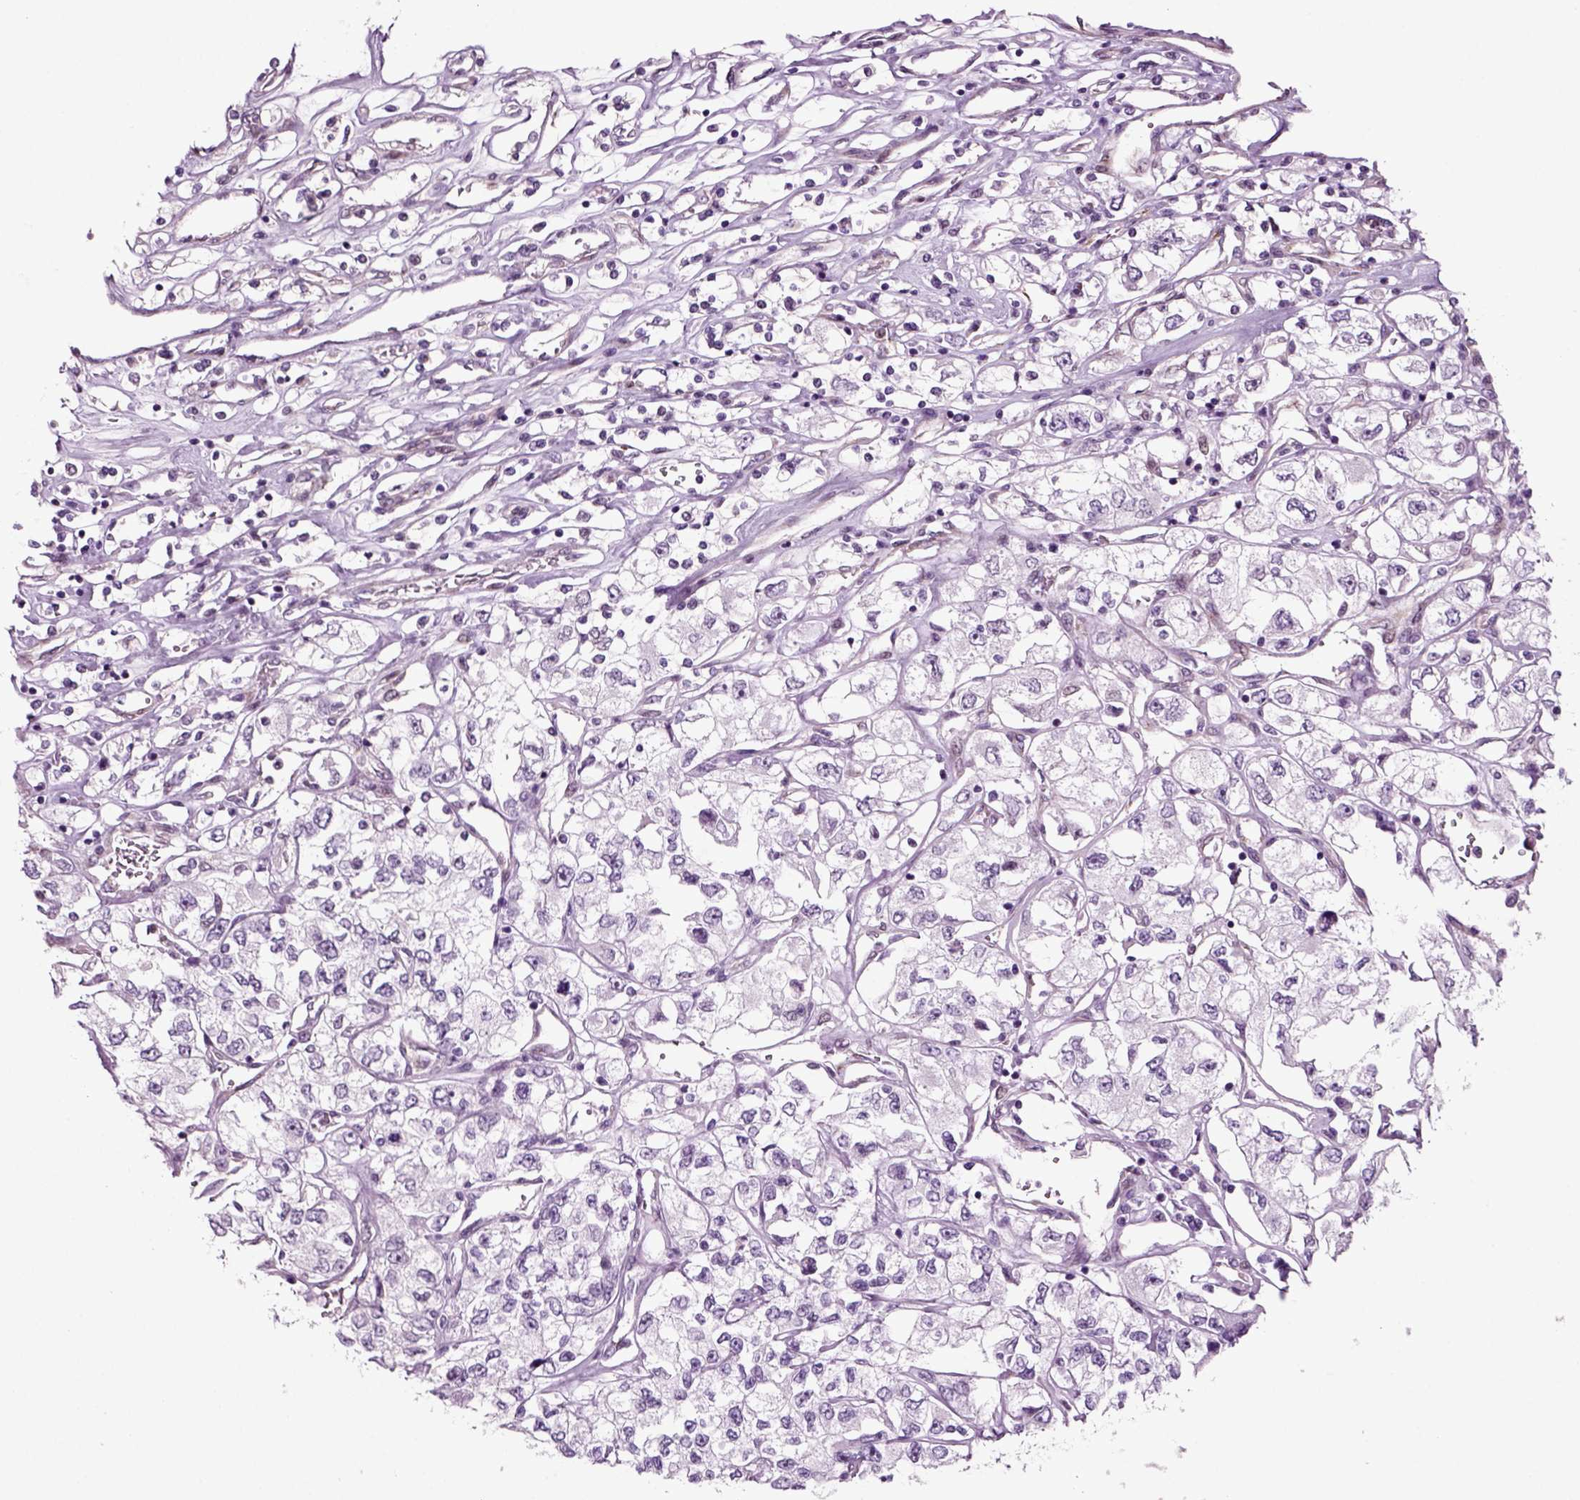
{"staining": {"intensity": "negative", "quantity": "none", "location": "none"}, "tissue": "renal cancer", "cell_type": "Tumor cells", "image_type": "cancer", "snomed": [{"axis": "morphology", "description": "Adenocarcinoma, NOS"}, {"axis": "topography", "description": "Kidney"}], "caption": "Human renal cancer (adenocarcinoma) stained for a protein using IHC exhibits no expression in tumor cells.", "gene": "ARID3A", "patient": {"sex": "female", "age": 59}}